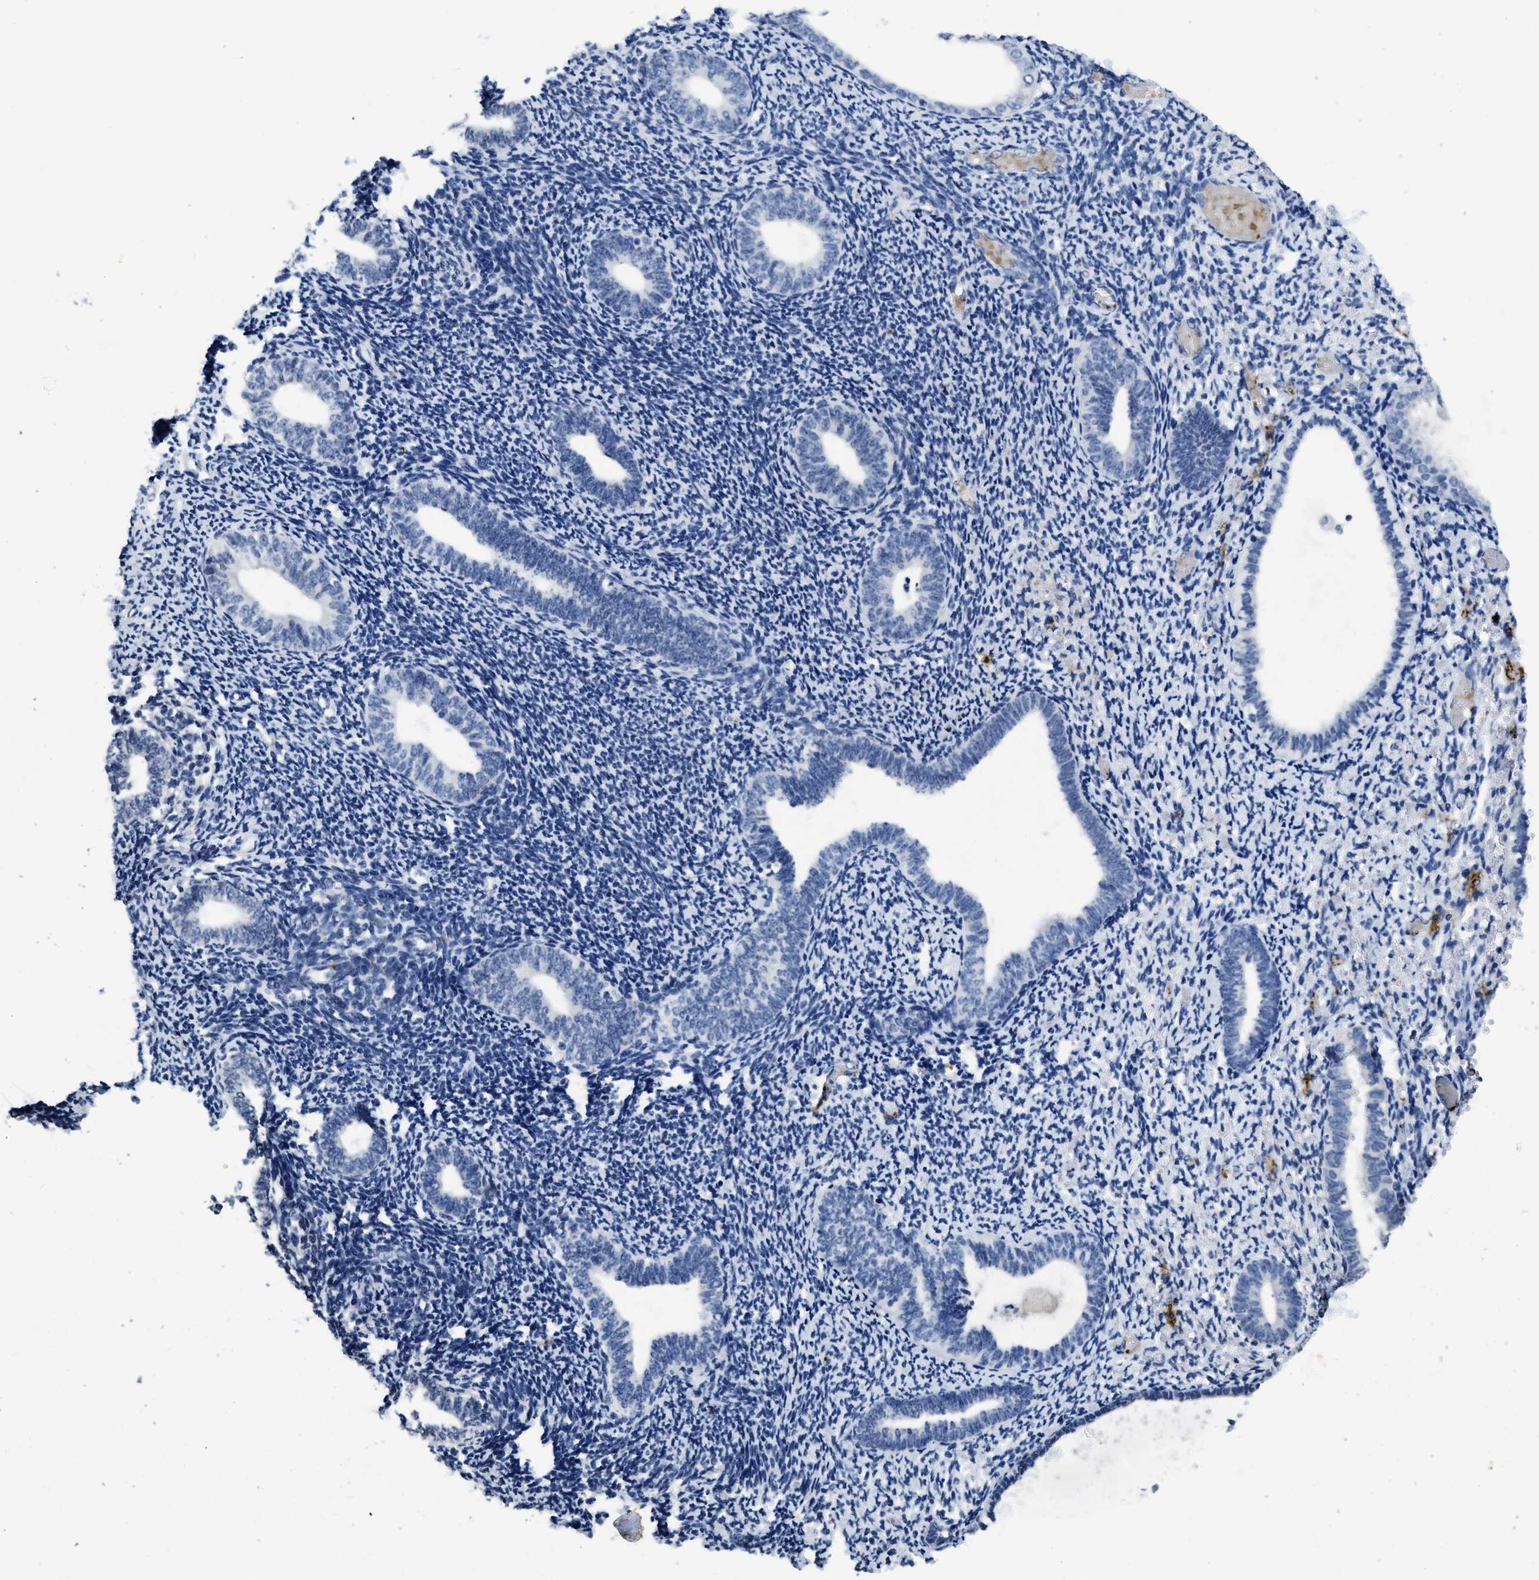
{"staining": {"intensity": "negative", "quantity": "none", "location": "none"}, "tissue": "endometrium", "cell_type": "Cells in endometrial stroma", "image_type": "normal", "snomed": [{"axis": "morphology", "description": "Normal tissue, NOS"}, {"axis": "topography", "description": "Endometrium"}], "caption": "Immunohistochemistry (IHC) image of benign endometrium: endometrium stained with DAB reveals no significant protein positivity in cells in endometrial stroma.", "gene": "ITGA2B", "patient": {"sex": "female", "age": 66}}